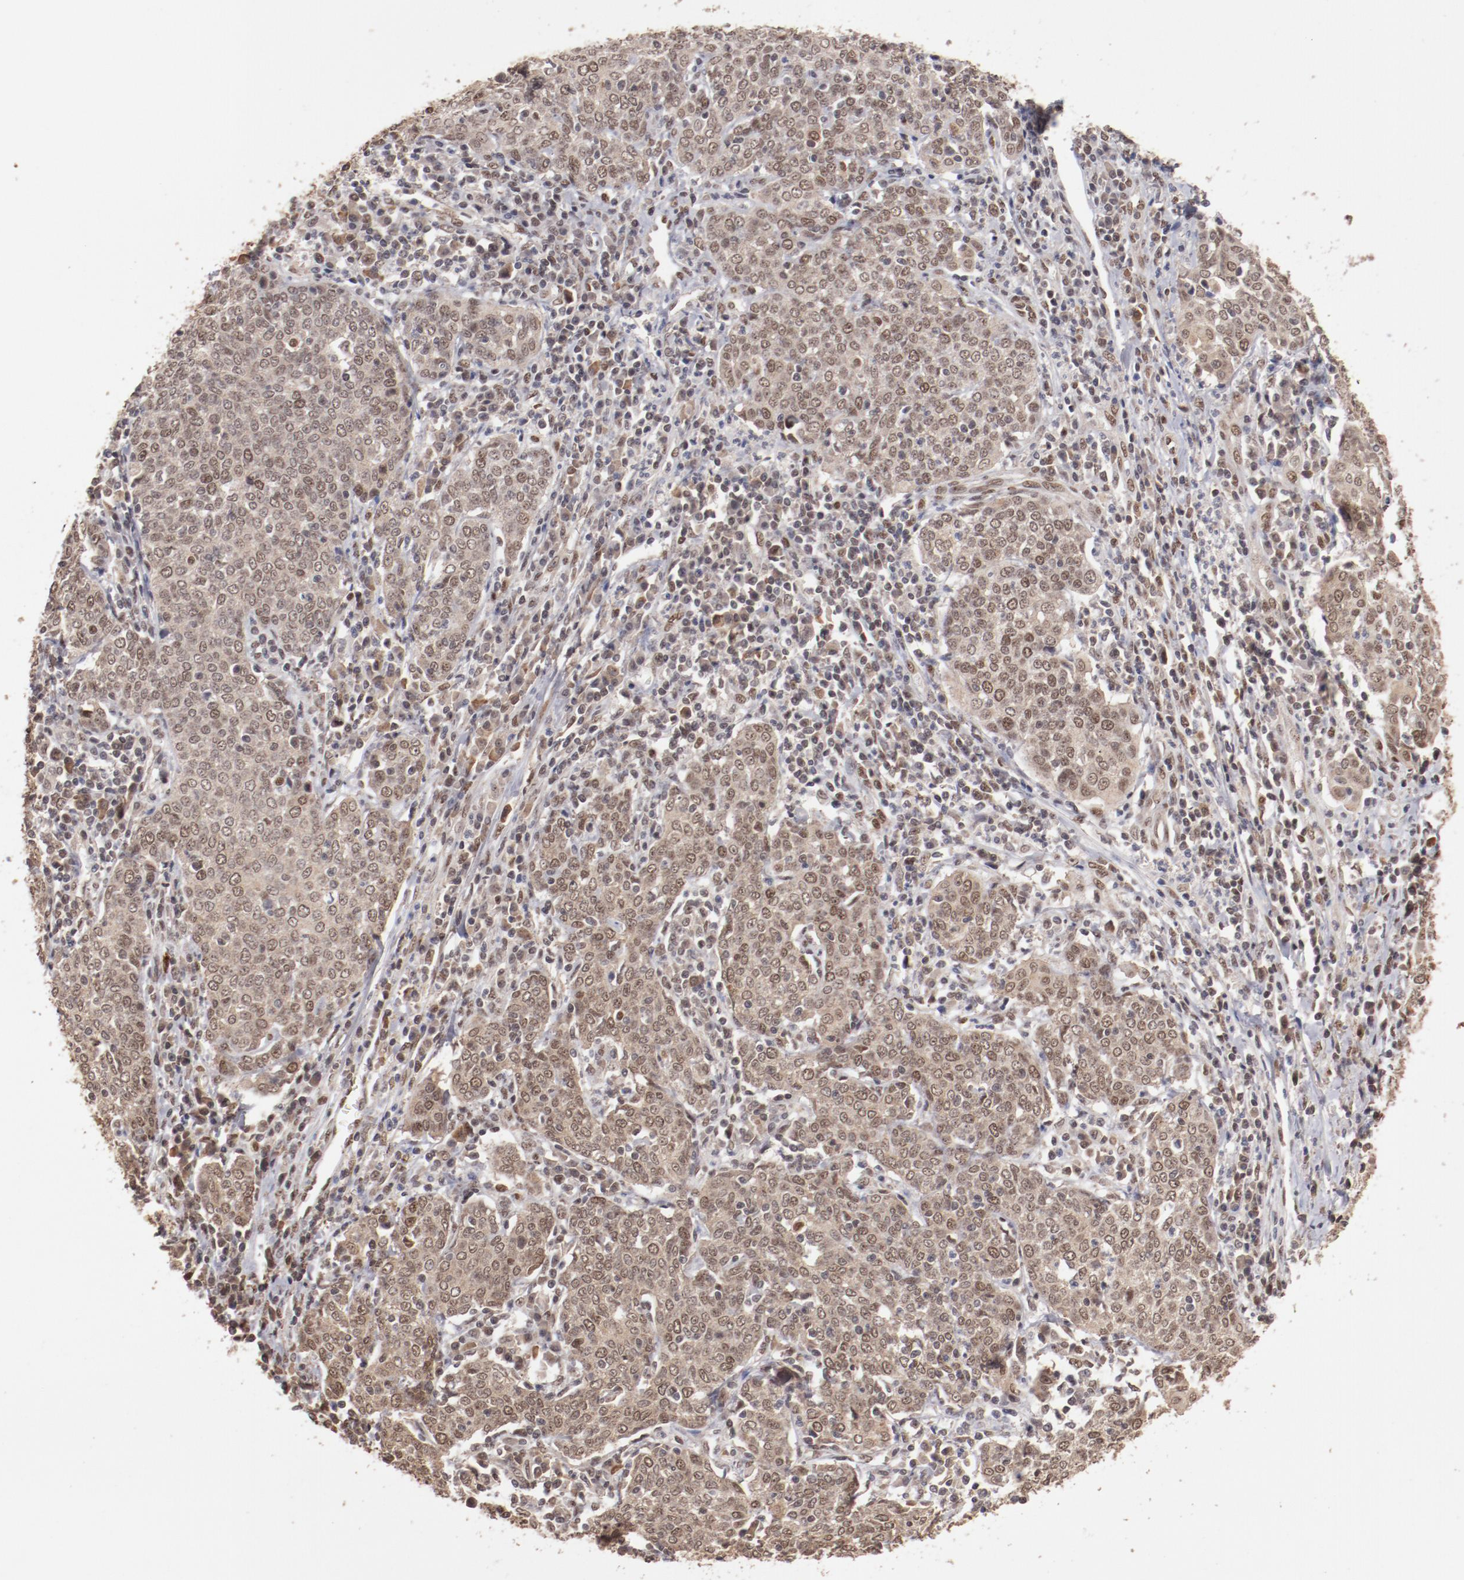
{"staining": {"intensity": "moderate", "quantity": ">75%", "location": "cytoplasmic/membranous,nuclear"}, "tissue": "cervical cancer", "cell_type": "Tumor cells", "image_type": "cancer", "snomed": [{"axis": "morphology", "description": "Squamous cell carcinoma, NOS"}, {"axis": "topography", "description": "Cervix"}], "caption": "Tumor cells exhibit medium levels of moderate cytoplasmic/membranous and nuclear positivity in approximately >75% of cells in human squamous cell carcinoma (cervical).", "gene": "CLOCK", "patient": {"sex": "female", "age": 40}}